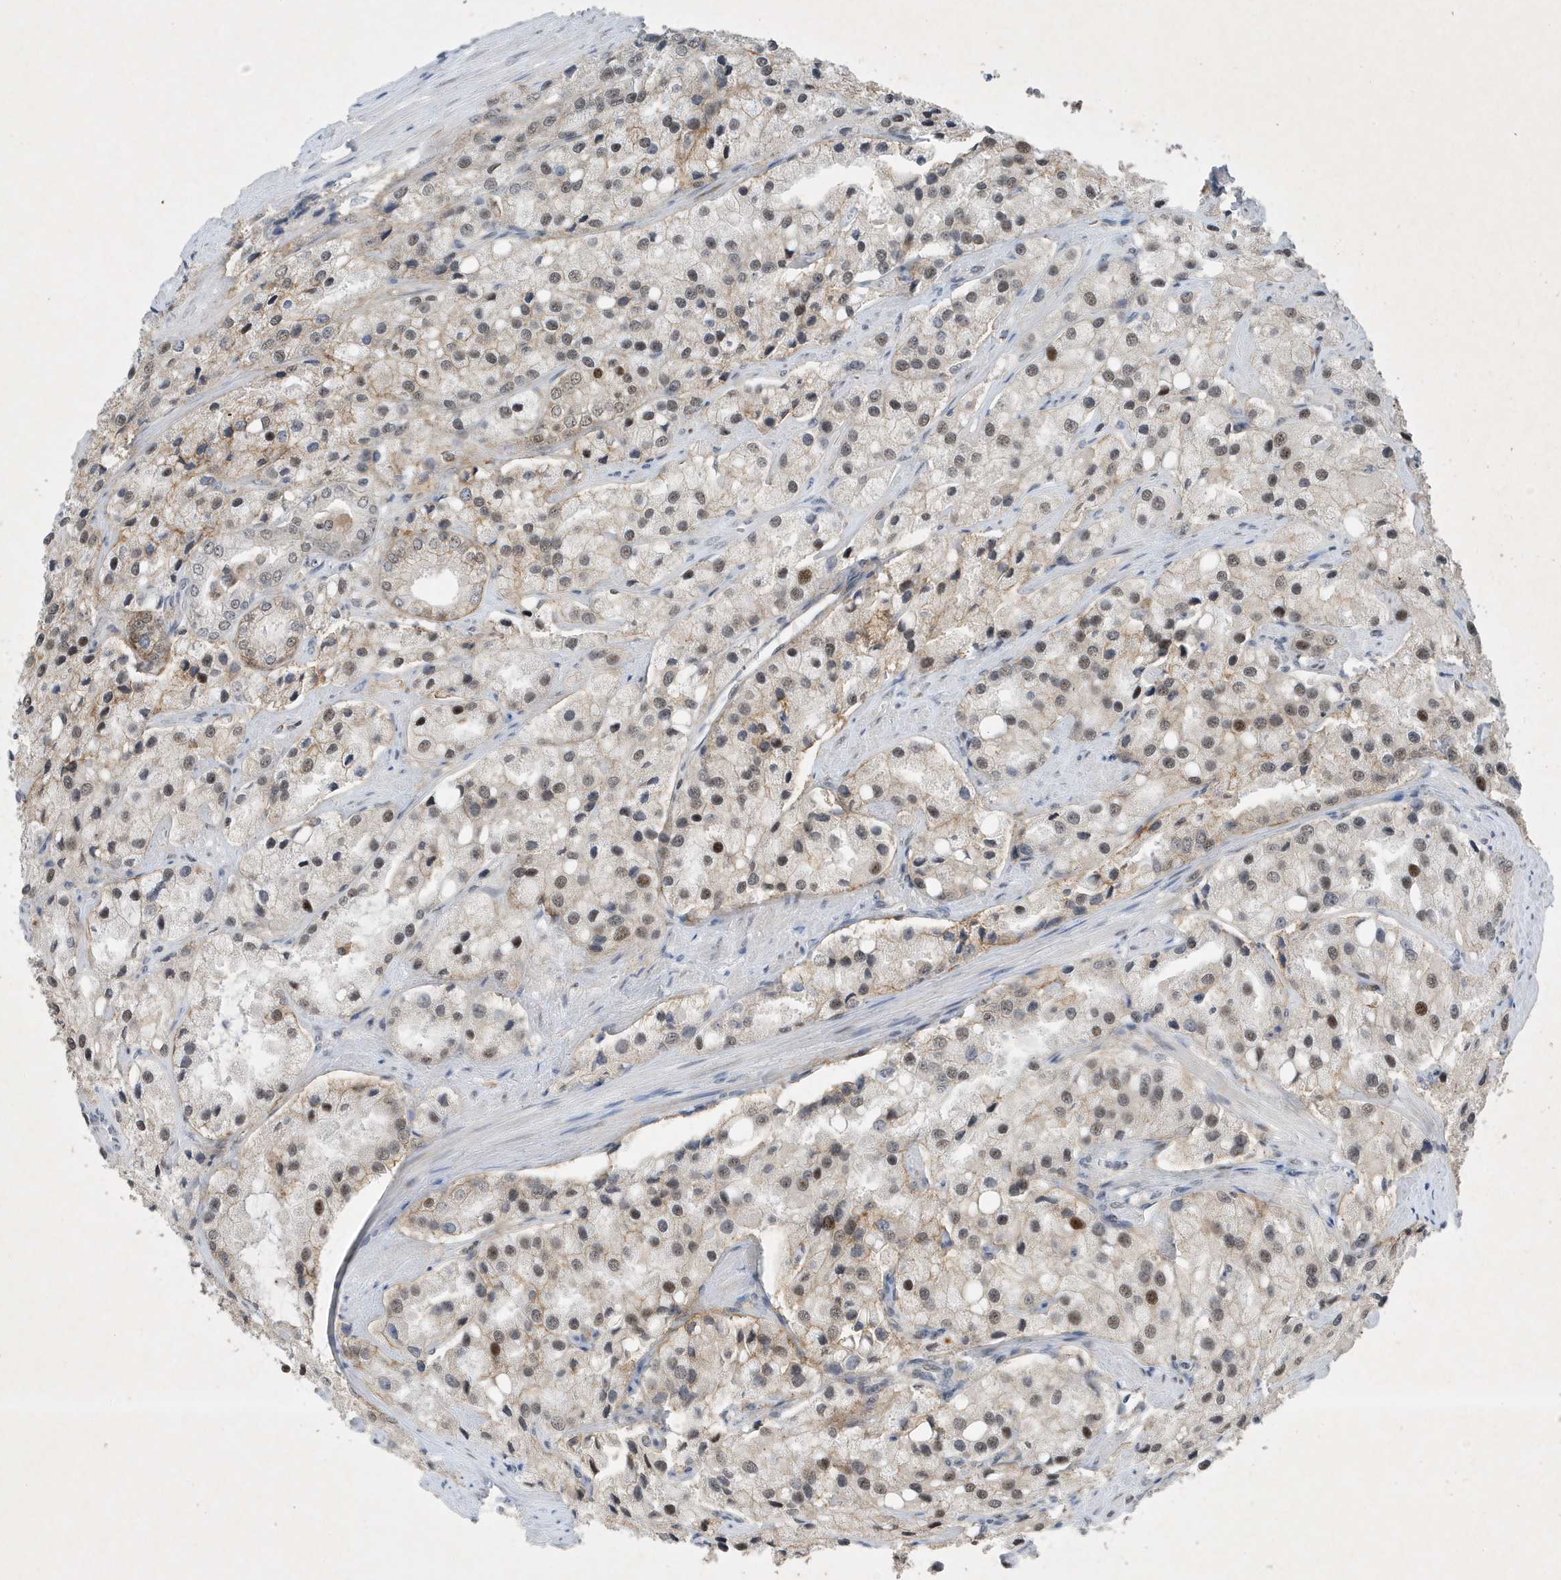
{"staining": {"intensity": "weak", "quantity": "25%-75%", "location": "nuclear"}, "tissue": "prostate cancer", "cell_type": "Tumor cells", "image_type": "cancer", "snomed": [{"axis": "morphology", "description": "Adenocarcinoma, High grade"}, {"axis": "topography", "description": "Prostate"}], "caption": "Prostate cancer (high-grade adenocarcinoma) stained with immunohistochemistry (IHC) displays weak nuclear positivity in approximately 25%-75% of tumor cells. (IHC, brightfield microscopy, high magnification).", "gene": "MAST3", "patient": {"sex": "male", "age": 66}}